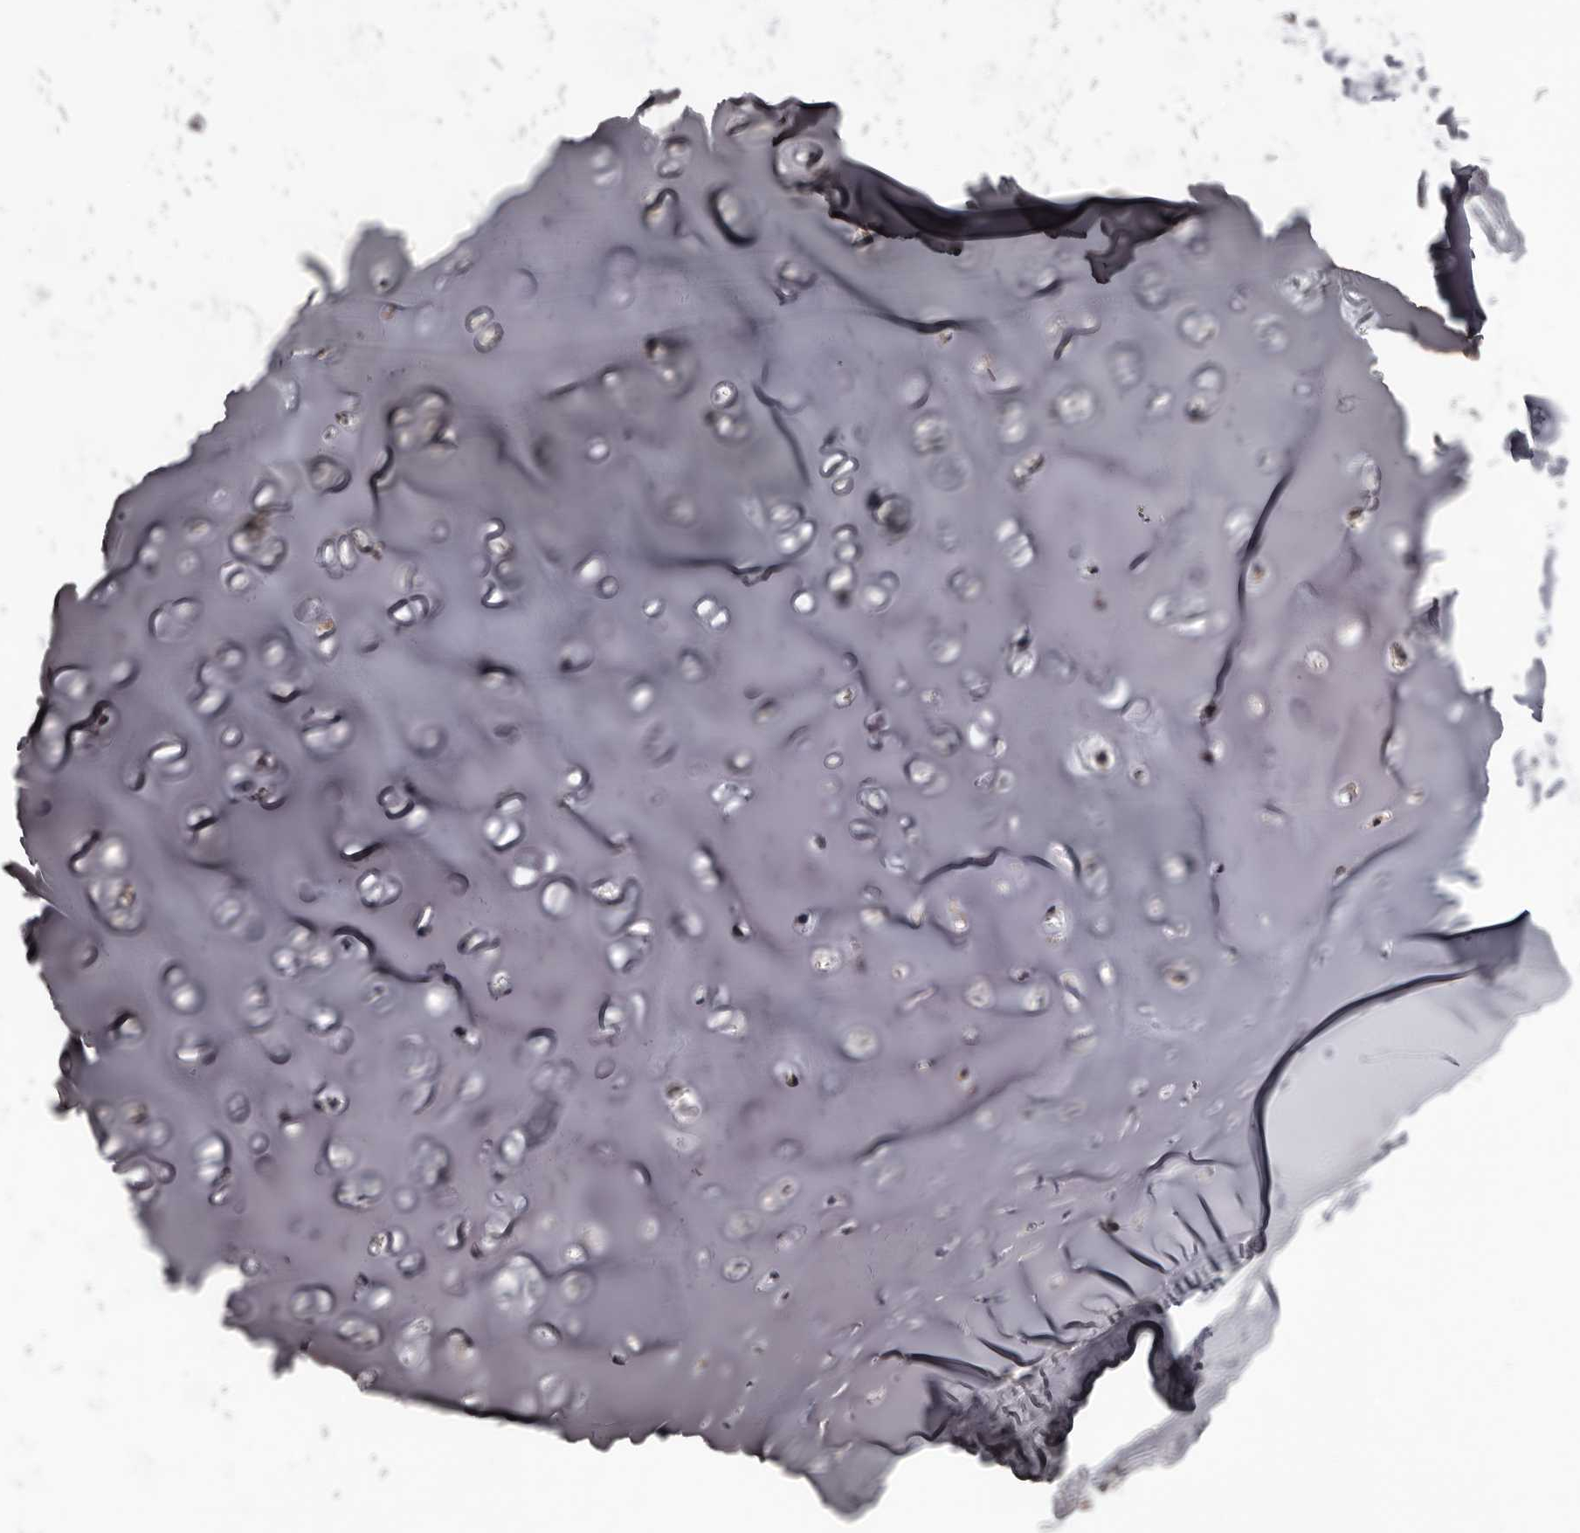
{"staining": {"intensity": "negative", "quantity": "none", "location": "none"}, "tissue": "adipose tissue", "cell_type": "Adipocytes", "image_type": "normal", "snomed": [{"axis": "morphology", "description": "Normal tissue, NOS"}, {"axis": "morphology", "description": "Basal cell carcinoma"}, {"axis": "topography", "description": "Cartilage tissue"}, {"axis": "topography", "description": "Nasopharynx"}, {"axis": "topography", "description": "Oral tissue"}], "caption": "The immunohistochemistry (IHC) image has no significant positivity in adipocytes of adipose tissue. The staining is performed using DAB (3,3'-diaminobenzidine) brown chromogen with nuclei counter-stained in using hematoxylin.", "gene": "ALDH5A1", "patient": {"sex": "female", "age": 77}}